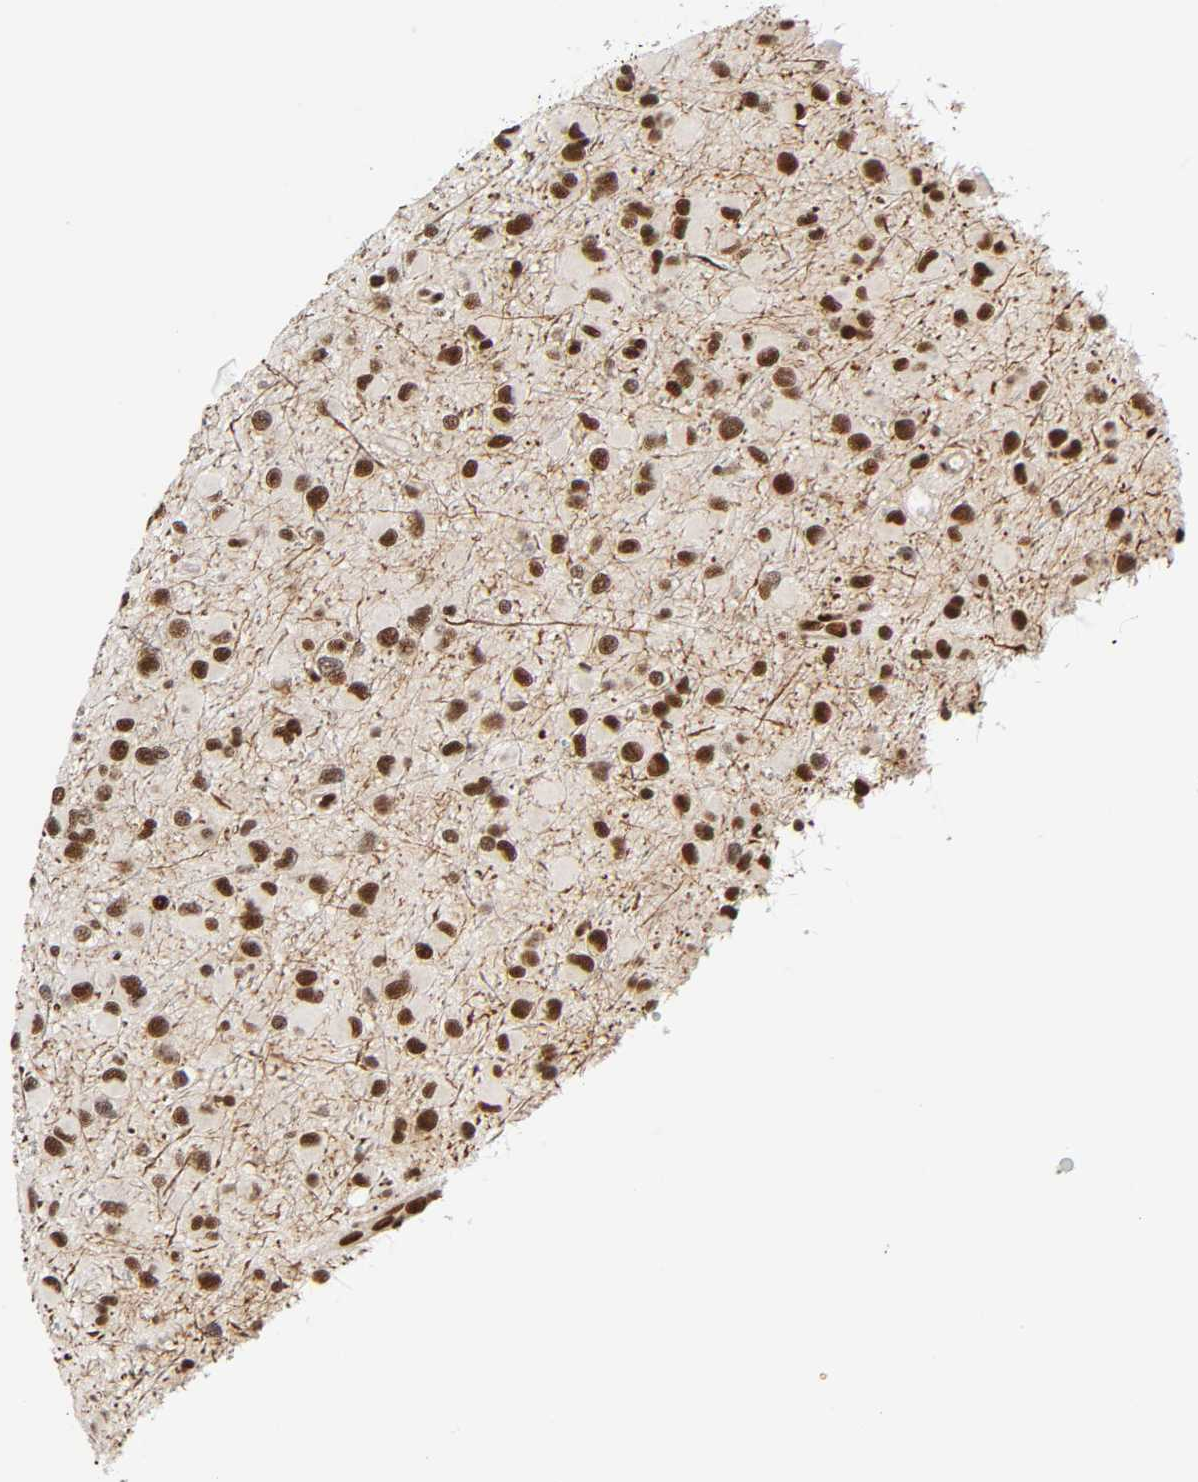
{"staining": {"intensity": "strong", "quantity": ">75%", "location": "nuclear"}, "tissue": "glioma", "cell_type": "Tumor cells", "image_type": "cancer", "snomed": [{"axis": "morphology", "description": "Glioma, malignant, Low grade"}, {"axis": "topography", "description": "Brain"}], "caption": "DAB (3,3'-diaminobenzidine) immunohistochemical staining of human malignant glioma (low-grade) reveals strong nuclear protein expression in about >75% of tumor cells. Immunohistochemistry (ihc) stains the protein of interest in brown and the nuclei are stained blue.", "gene": "NR3C1", "patient": {"sex": "male", "age": 42}}